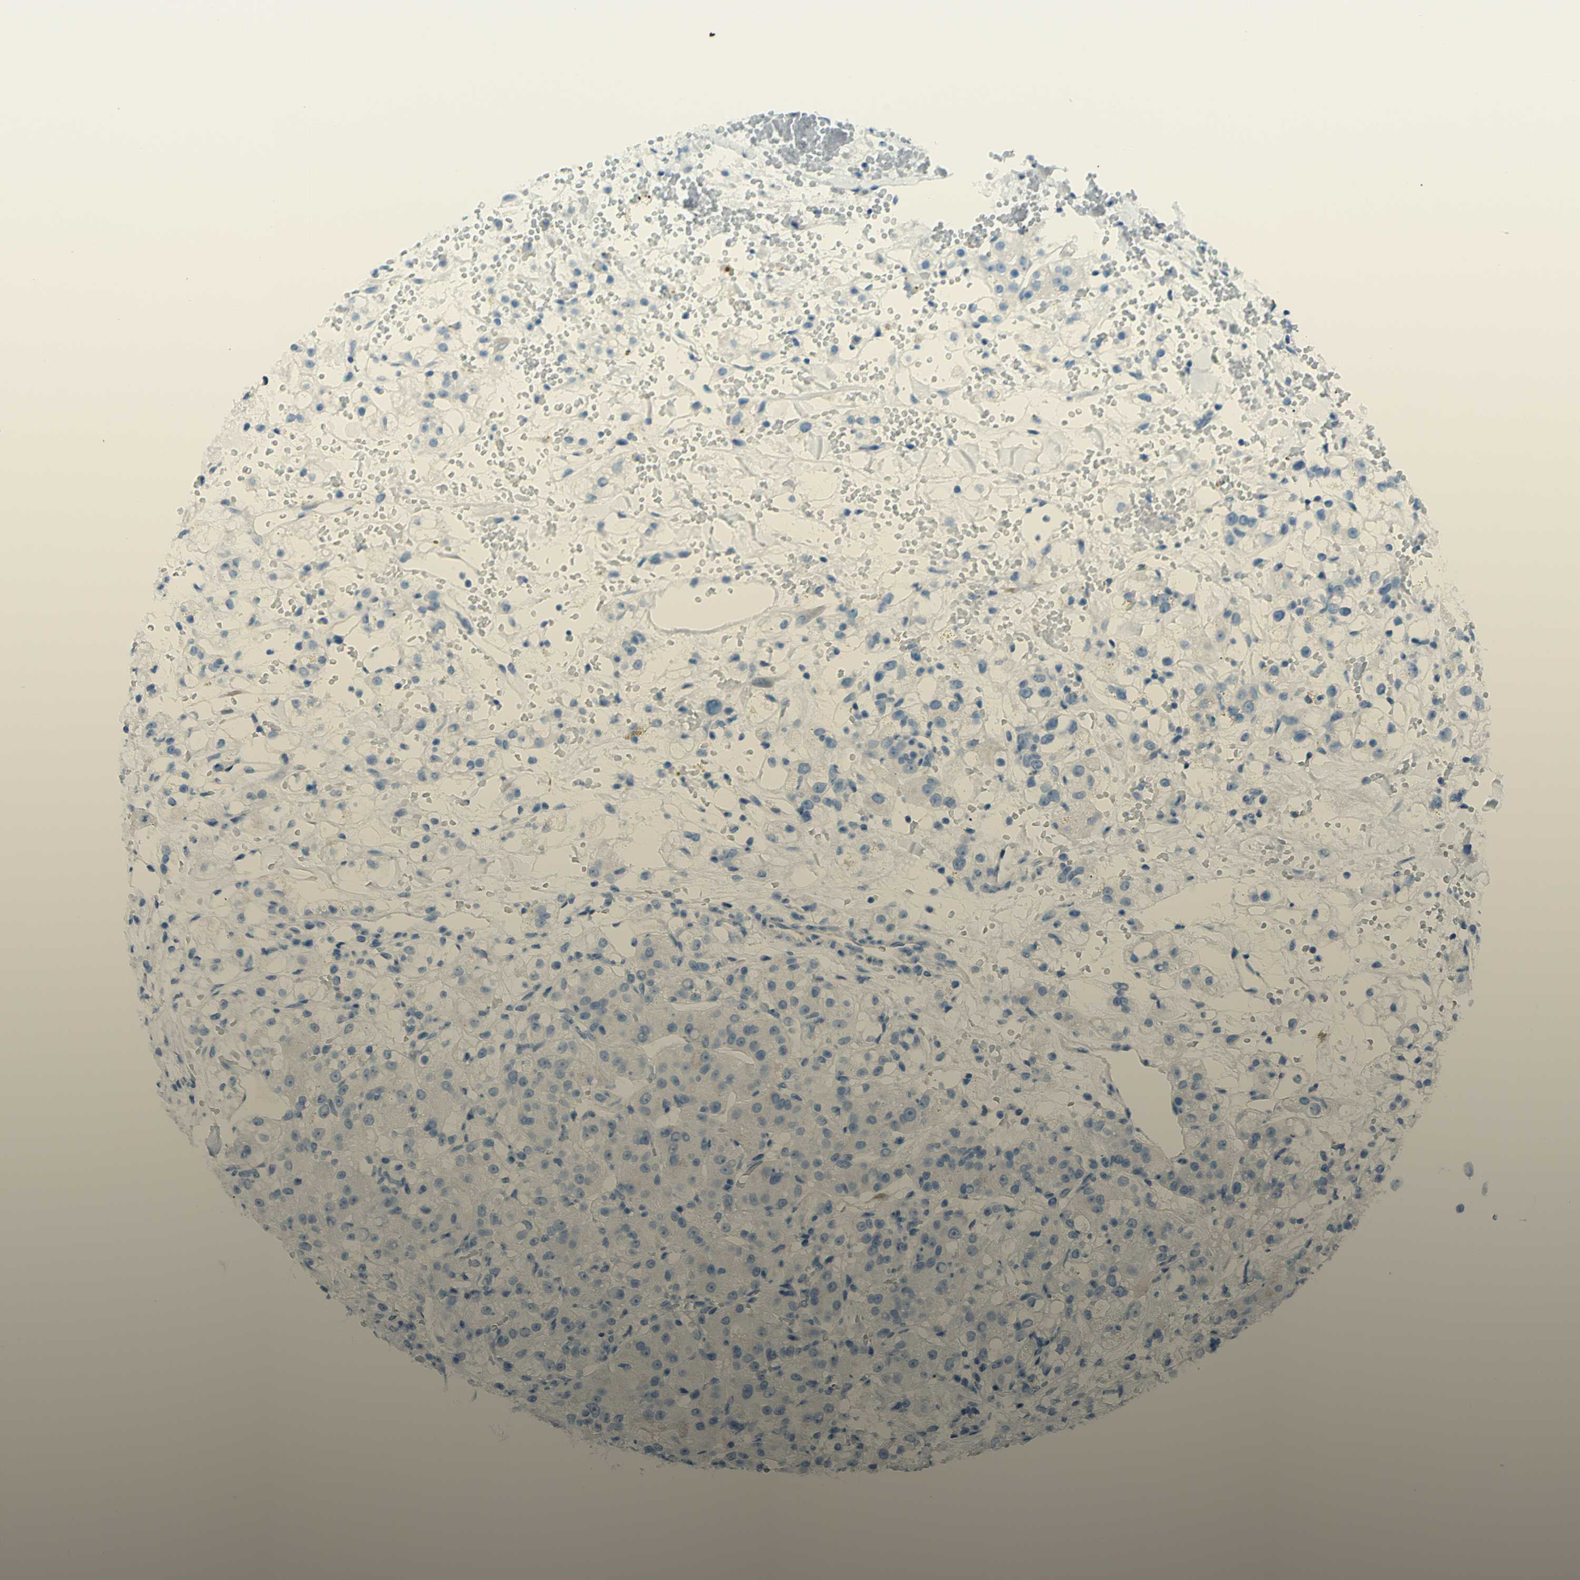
{"staining": {"intensity": "negative", "quantity": "none", "location": "none"}, "tissue": "renal cancer", "cell_type": "Tumor cells", "image_type": "cancer", "snomed": [{"axis": "morphology", "description": "Adenocarcinoma, NOS"}, {"axis": "topography", "description": "Kidney"}], "caption": "Tumor cells show no significant positivity in renal adenocarcinoma.", "gene": "TFPI2", "patient": {"sex": "male", "age": 61}}